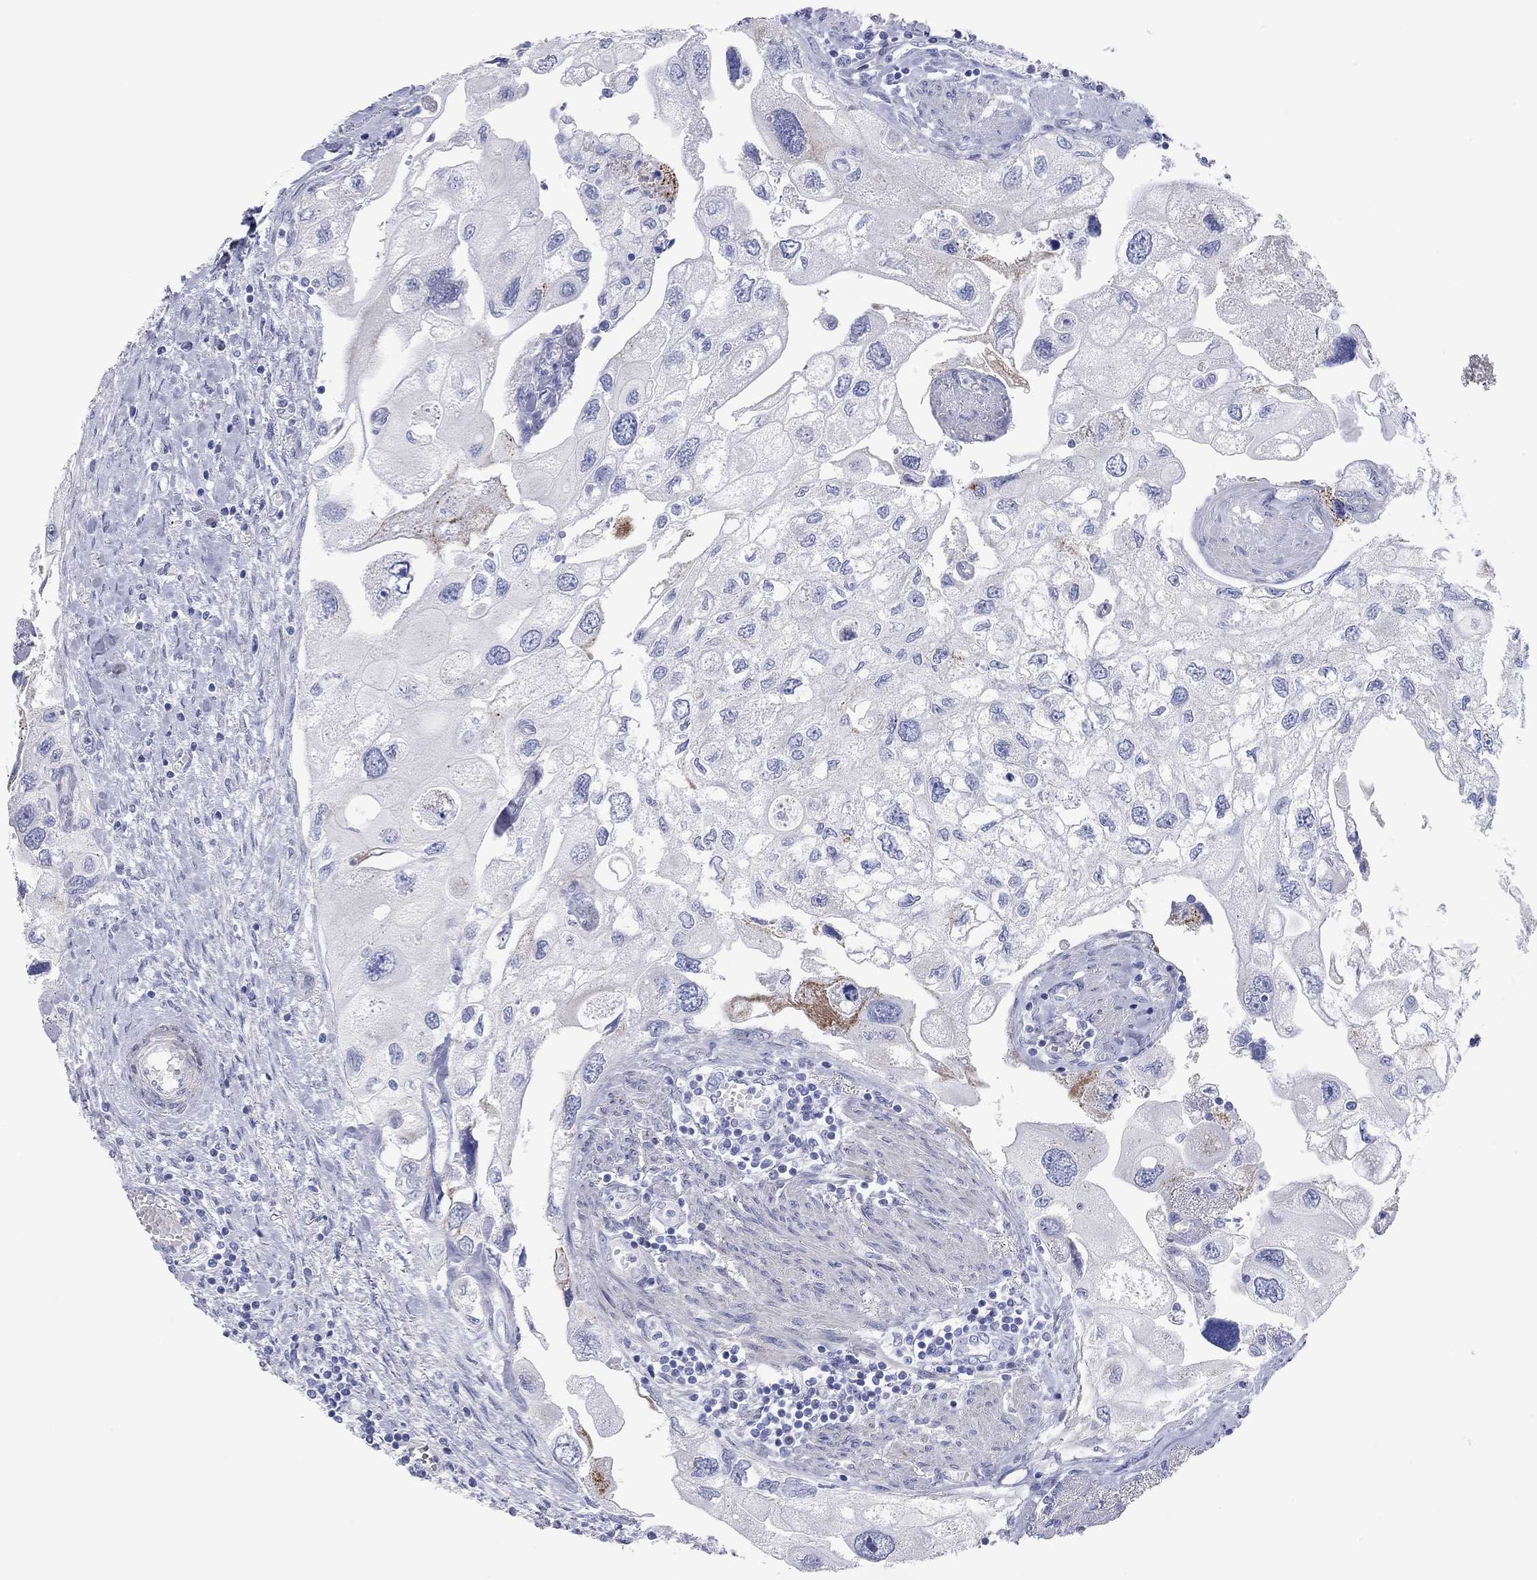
{"staining": {"intensity": "strong", "quantity": "<25%", "location": "cytoplasmic/membranous"}, "tissue": "urothelial cancer", "cell_type": "Tumor cells", "image_type": "cancer", "snomed": [{"axis": "morphology", "description": "Urothelial carcinoma, High grade"}, {"axis": "topography", "description": "Urinary bladder"}], "caption": "Protein staining displays strong cytoplasmic/membranous positivity in about <25% of tumor cells in urothelial cancer. (DAB = brown stain, brightfield microscopy at high magnification).", "gene": "CHI3L2", "patient": {"sex": "male", "age": 59}}